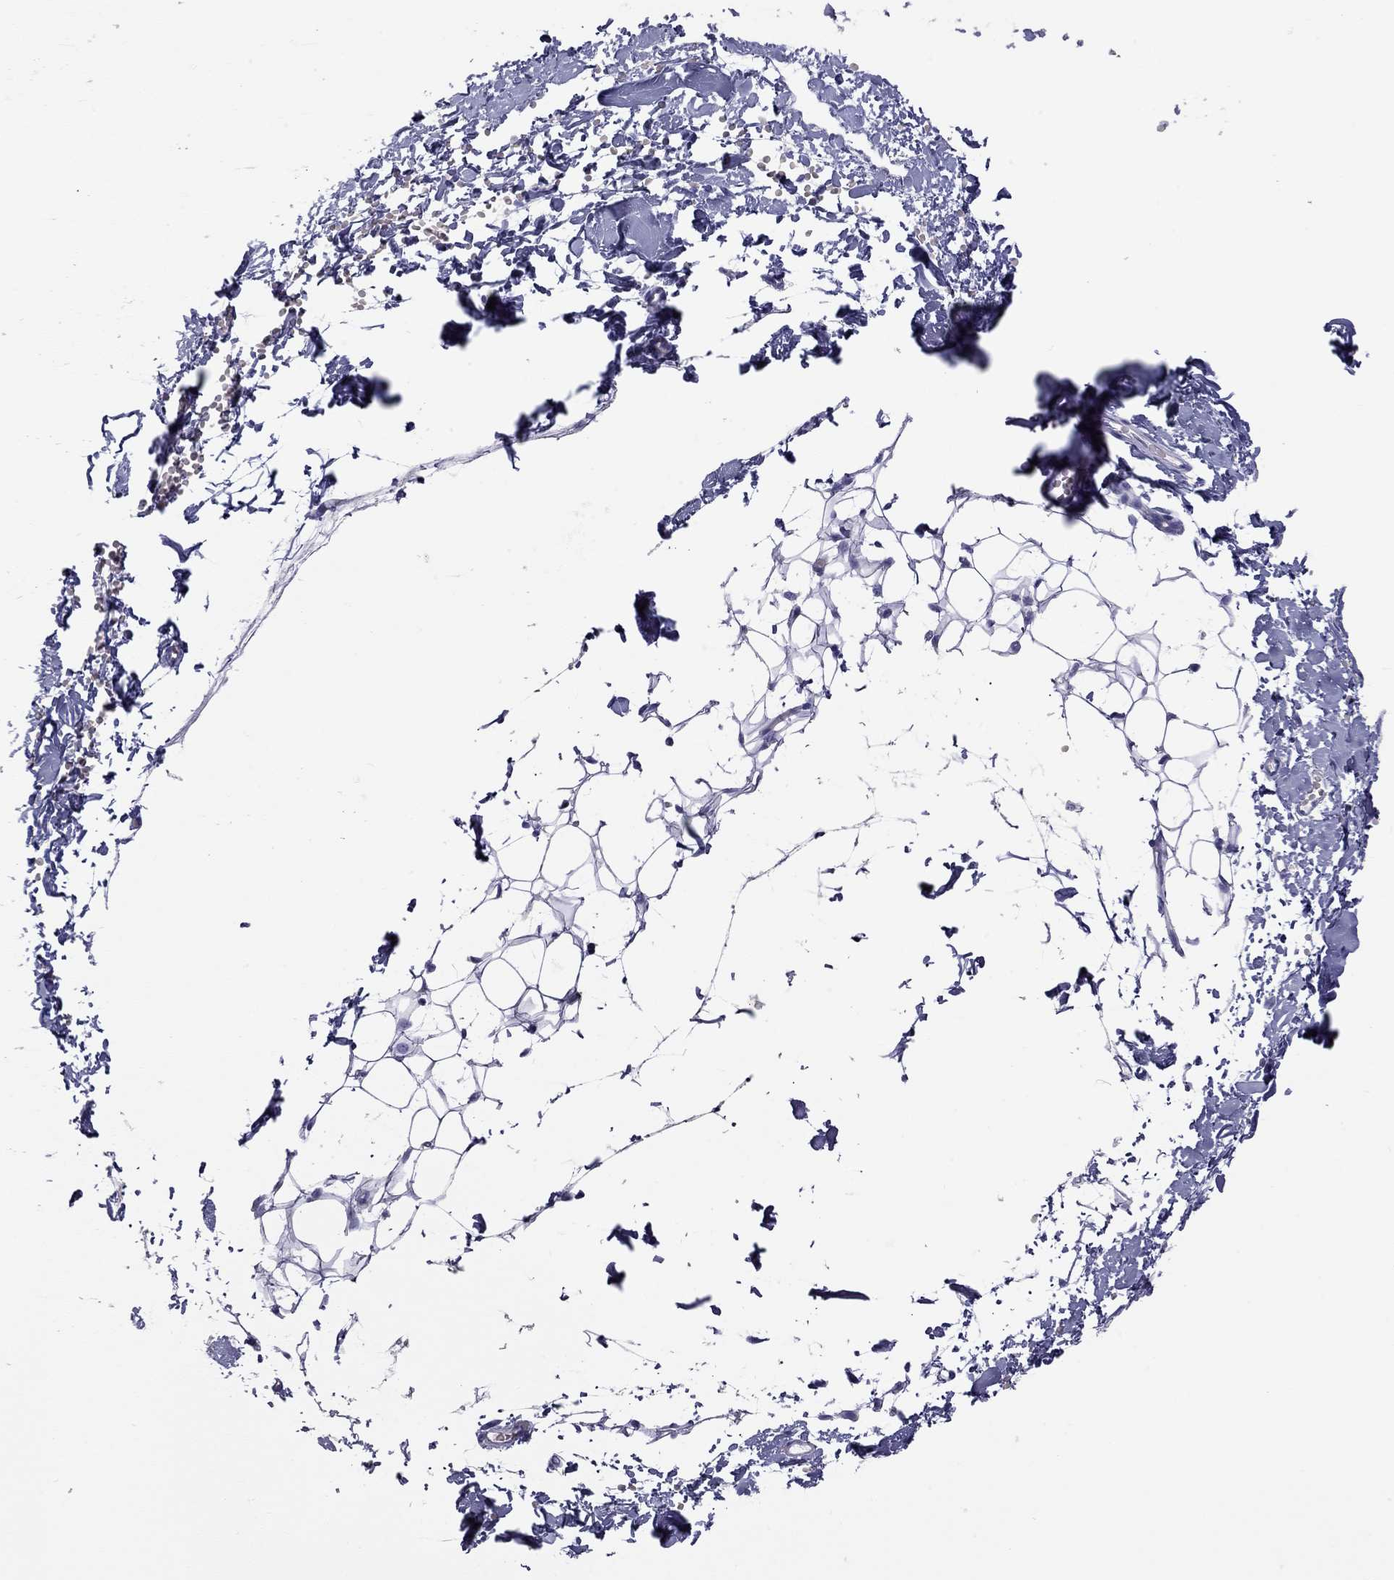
{"staining": {"intensity": "negative", "quantity": "none", "location": "none"}, "tissue": "breast", "cell_type": "Adipocytes", "image_type": "normal", "snomed": [{"axis": "morphology", "description": "Normal tissue, NOS"}, {"axis": "topography", "description": "Breast"}], "caption": "An immunohistochemistry image of benign breast is shown. There is no staining in adipocytes of breast. Nuclei are stained in blue.", "gene": "TDRD6", "patient": {"sex": "female", "age": 37}}